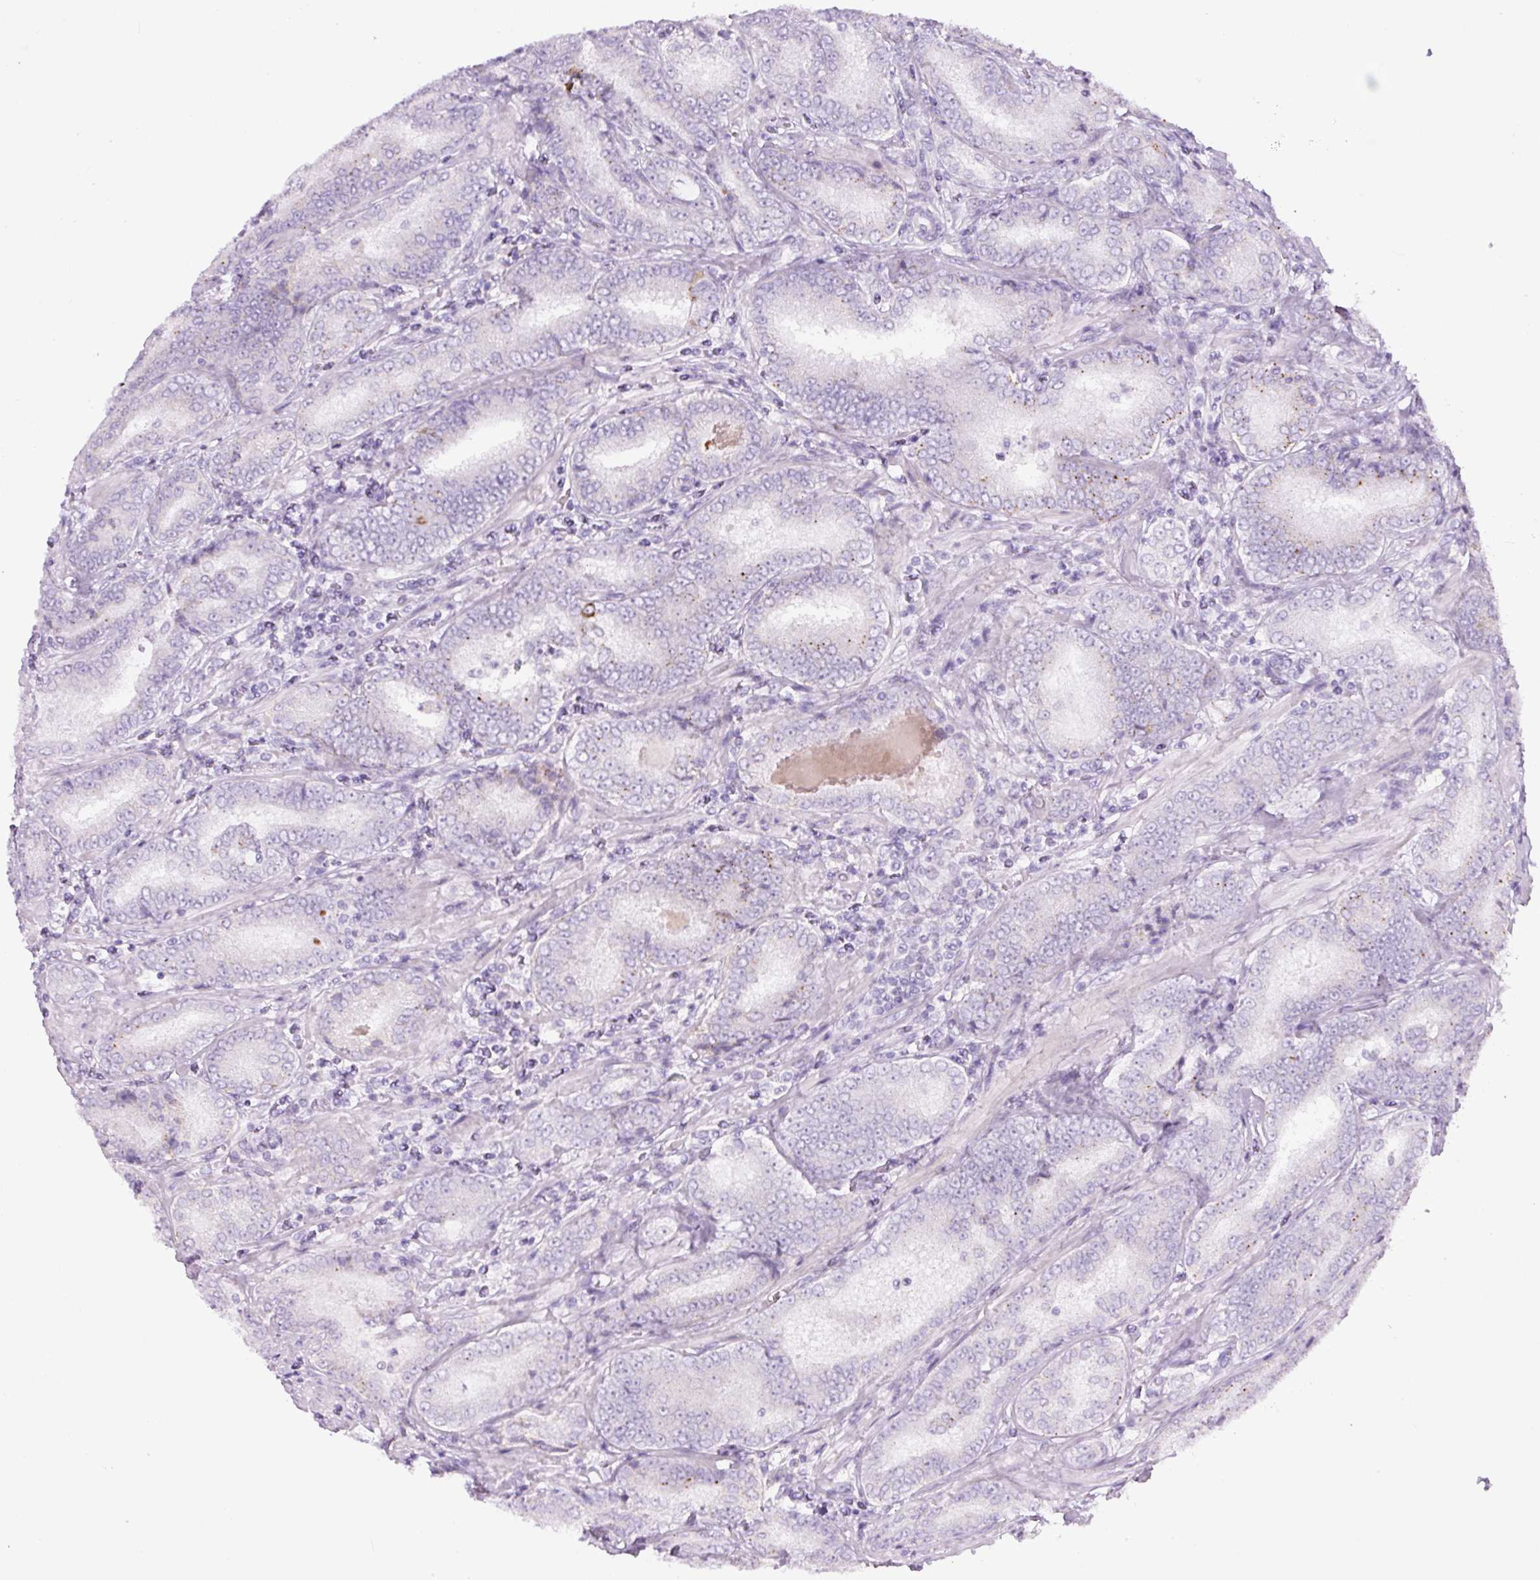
{"staining": {"intensity": "negative", "quantity": "none", "location": "none"}, "tissue": "prostate cancer", "cell_type": "Tumor cells", "image_type": "cancer", "snomed": [{"axis": "morphology", "description": "Adenocarcinoma, High grade"}, {"axis": "topography", "description": "Prostate"}], "caption": "High-grade adenocarcinoma (prostate) was stained to show a protein in brown. There is no significant expression in tumor cells.", "gene": "FGFBP3", "patient": {"sex": "male", "age": 72}}